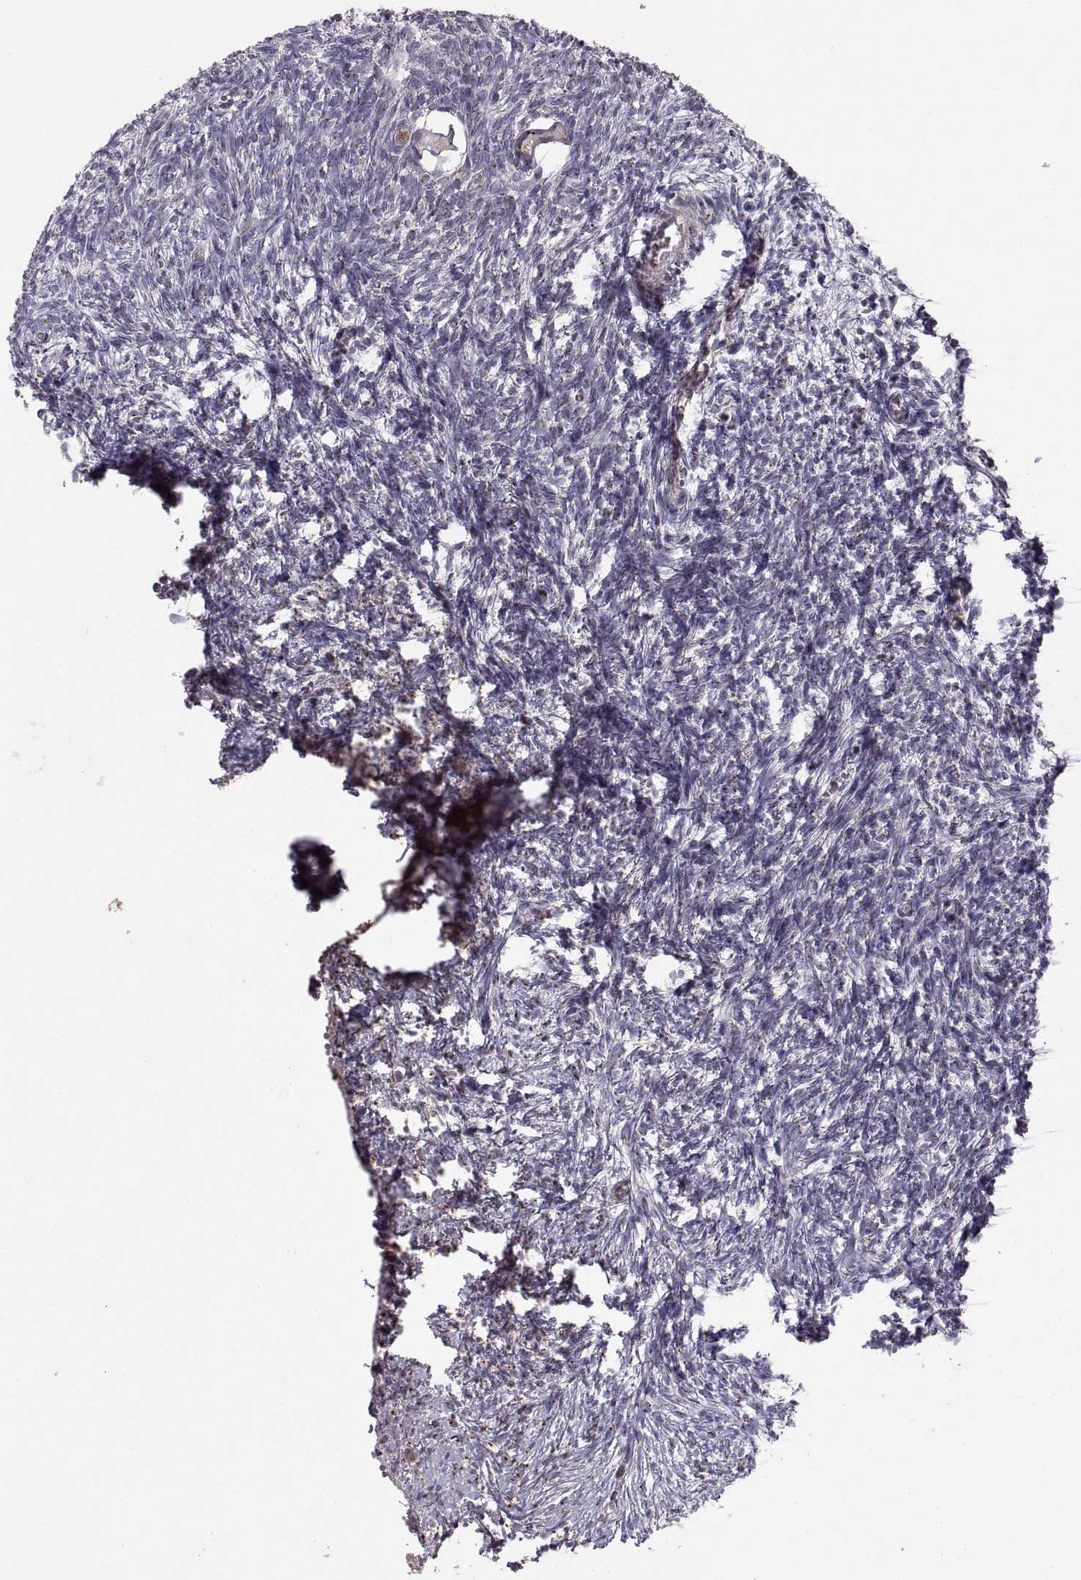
{"staining": {"intensity": "negative", "quantity": "none", "location": "none"}, "tissue": "ovary", "cell_type": "Follicle cells", "image_type": "normal", "snomed": [{"axis": "morphology", "description": "Normal tissue, NOS"}, {"axis": "topography", "description": "Ovary"}], "caption": "The IHC micrograph has no significant expression in follicle cells of ovary.", "gene": "TESC", "patient": {"sex": "female", "age": 43}}